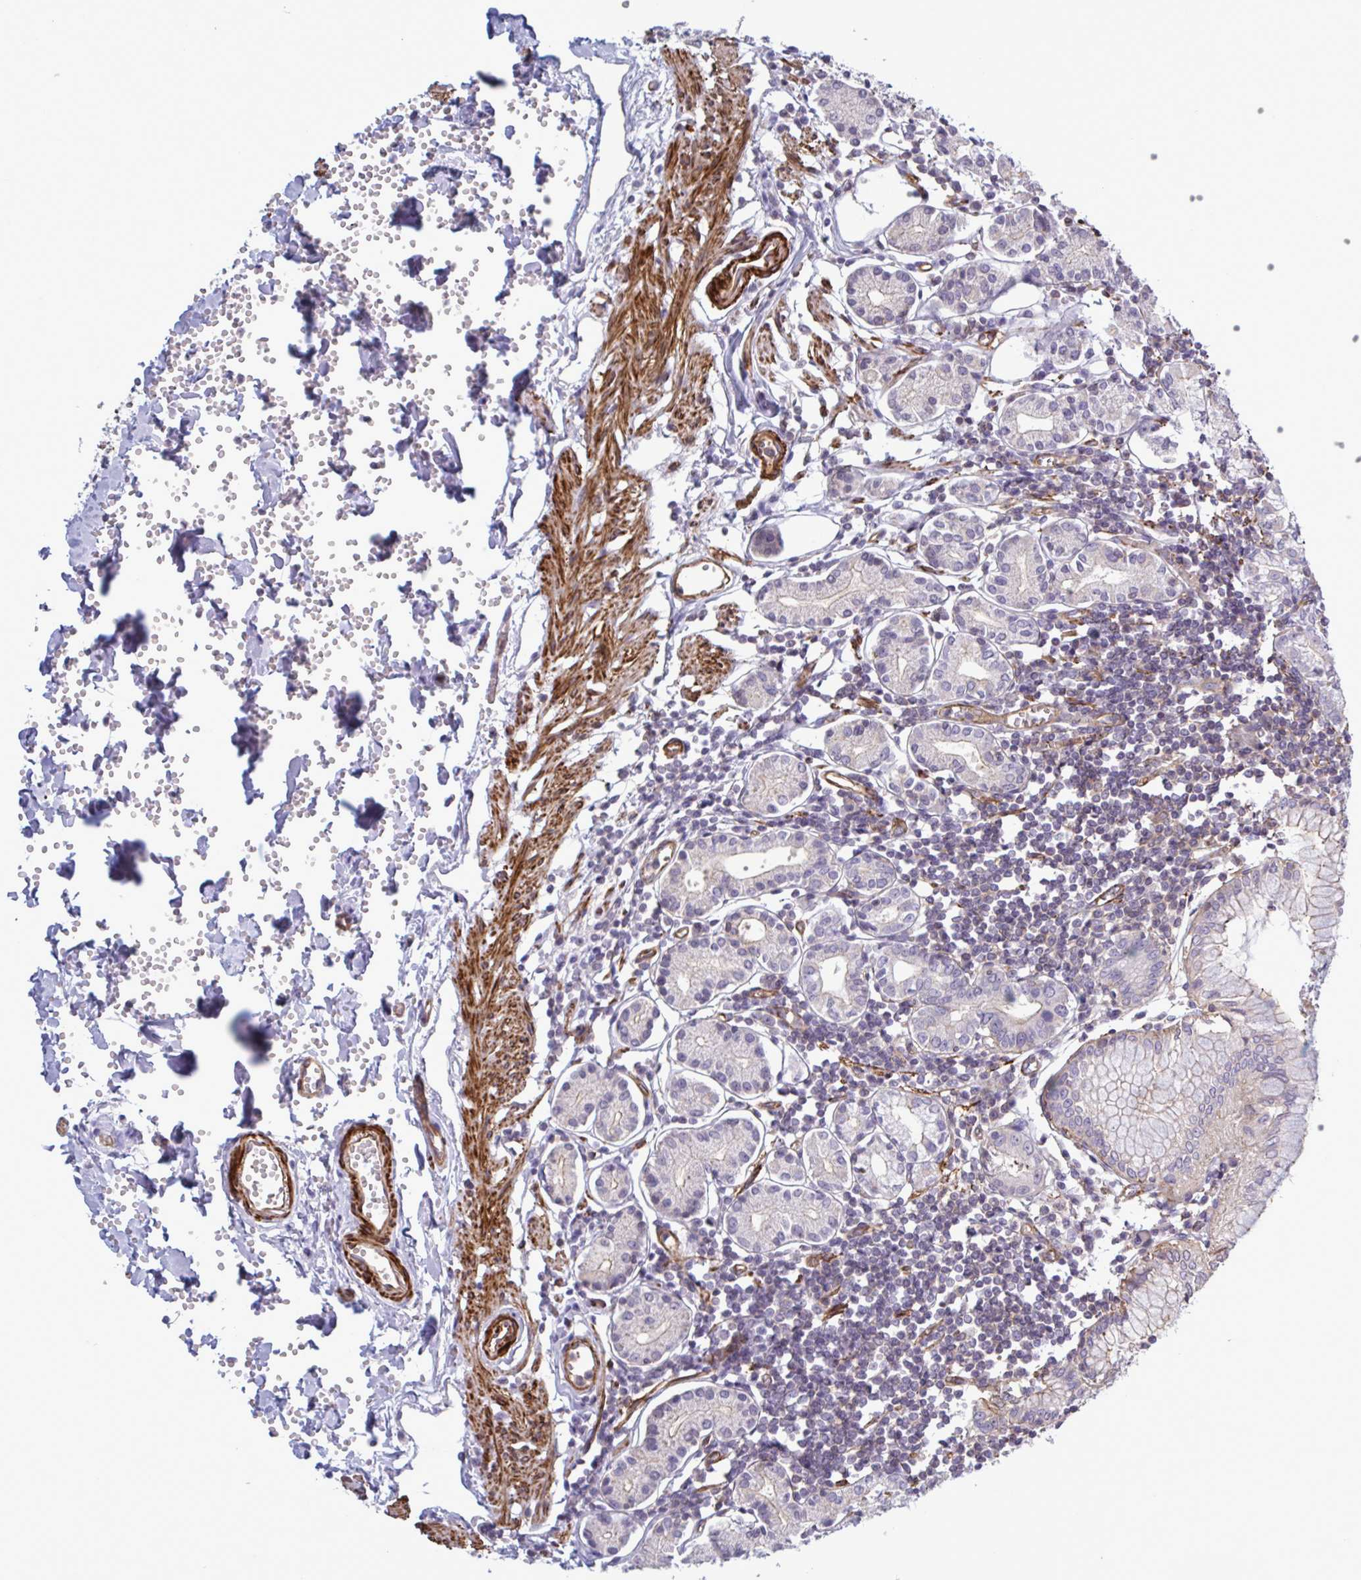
{"staining": {"intensity": "weak", "quantity": "<25%", "location": "cytoplasmic/membranous"}, "tissue": "stomach", "cell_type": "Glandular cells", "image_type": "normal", "snomed": [{"axis": "morphology", "description": "Normal tissue, NOS"}, {"axis": "topography", "description": "Stomach"}], "caption": "High magnification brightfield microscopy of normal stomach stained with DAB (brown) and counterstained with hematoxylin (blue): glandular cells show no significant expression. The staining is performed using DAB brown chromogen with nuclei counter-stained in using hematoxylin.", "gene": "SHISA7", "patient": {"sex": "female", "age": 62}}